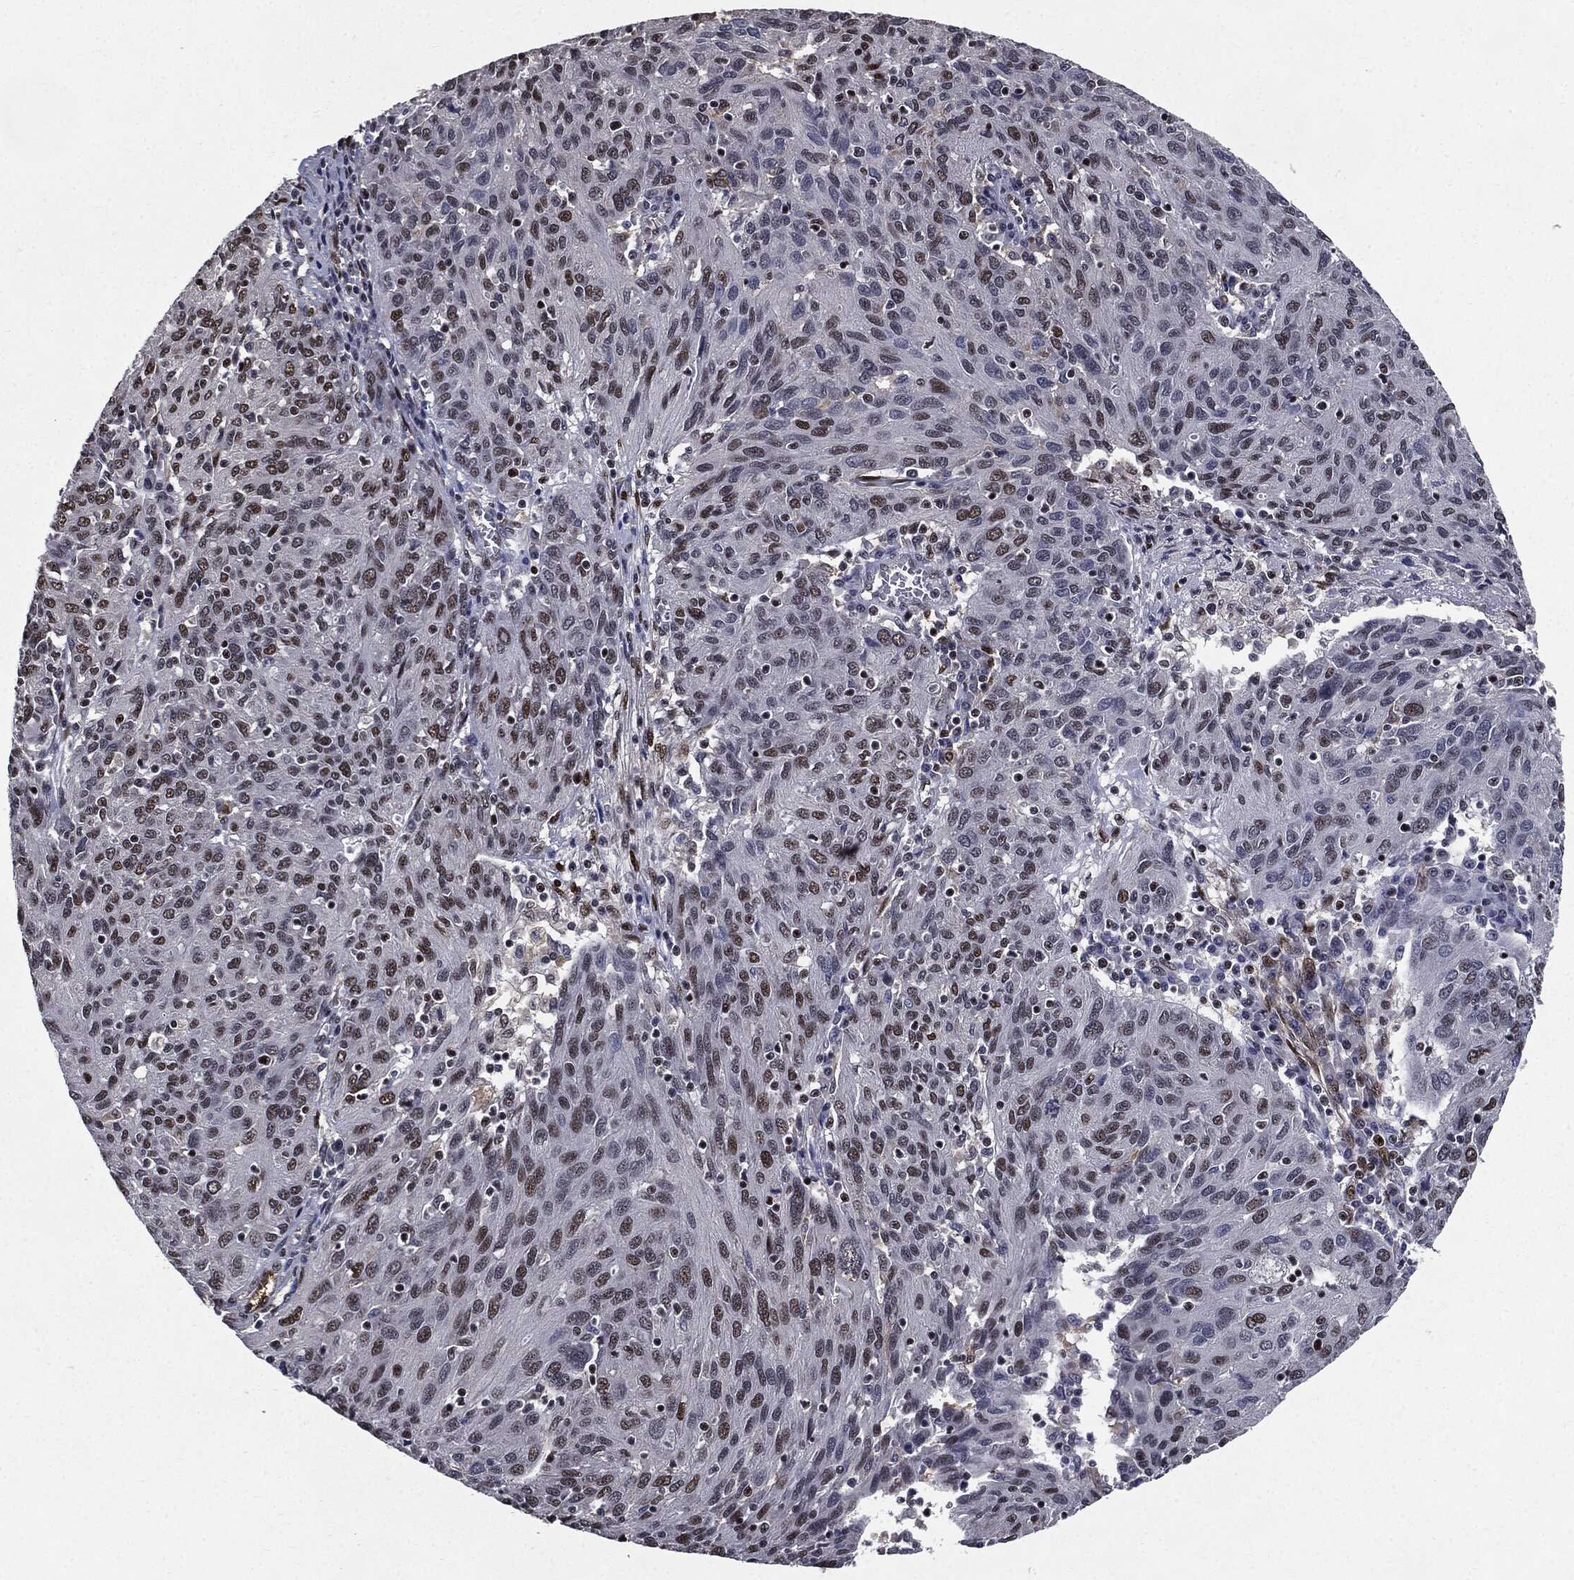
{"staining": {"intensity": "moderate", "quantity": "25%-75%", "location": "nuclear"}, "tissue": "ovarian cancer", "cell_type": "Tumor cells", "image_type": "cancer", "snomed": [{"axis": "morphology", "description": "Carcinoma, endometroid"}, {"axis": "topography", "description": "Ovary"}], "caption": "This histopathology image reveals ovarian cancer stained with IHC to label a protein in brown. The nuclear of tumor cells show moderate positivity for the protein. Nuclei are counter-stained blue.", "gene": "JUN", "patient": {"sex": "female", "age": 50}}